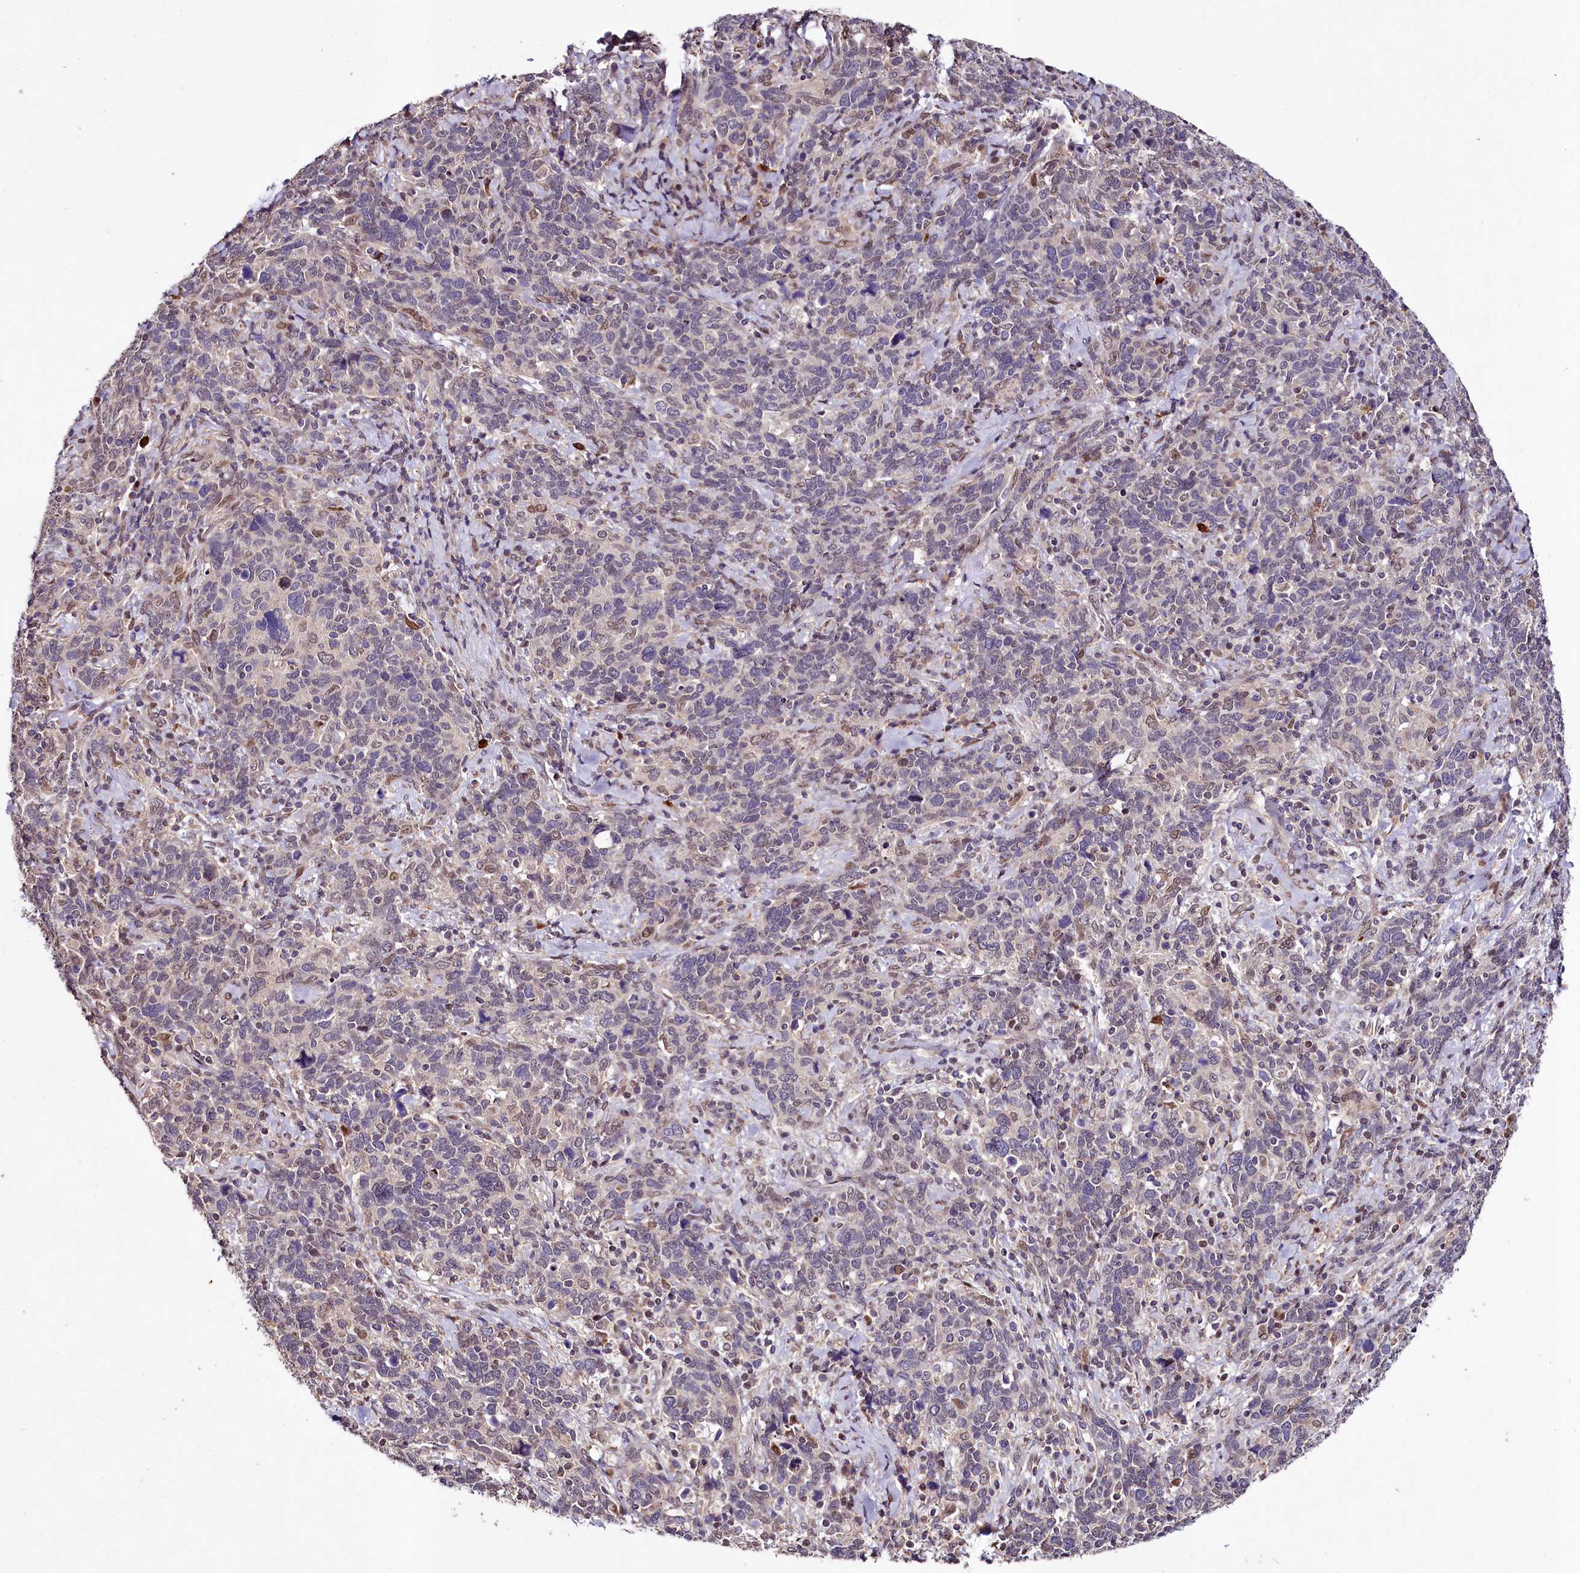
{"staining": {"intensity": "moderate", "quantity": "<25%", "location": "nuclear"}, "tissue": "cervical cancer", "cell_type": "Tumor cells", "image_type": "cancer", "snomed": [{"axis": "morphology", "description": "Squamous cell carcinoma, NOS"}, {"axis": "topography", "description": "Cervix"}], "caption": "IHC micrograph of neoplastic tissue: cervical cancer (squamous cell carcinoma) stained using immunohistochemistry demonstrates low levels of moderate protein expression localized specifically in the nuclear of tumor cells, appearing as a nuclear brown color.", "gene": "ZNF226", "patient": {"sex": "female", "age": 41}}